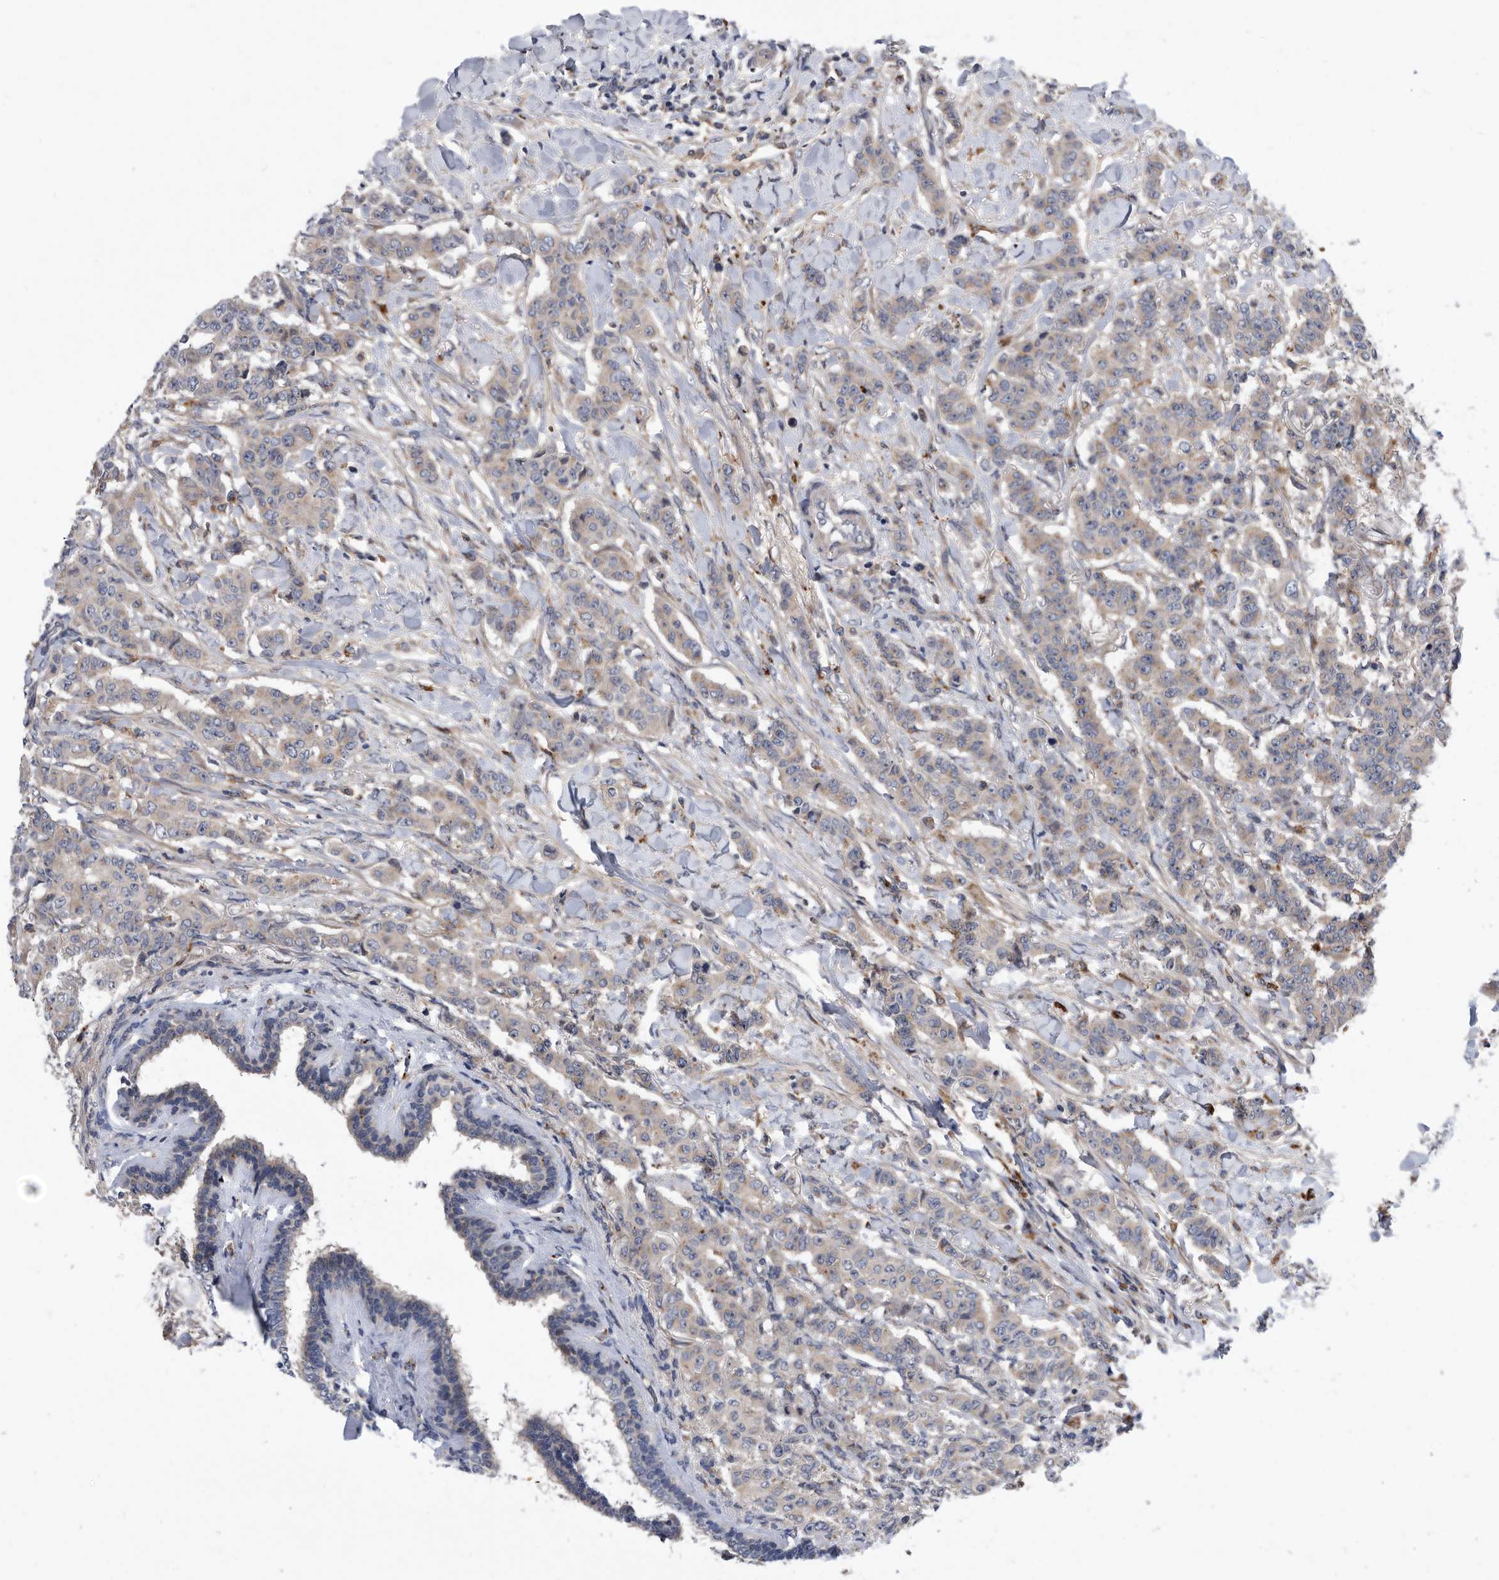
{"staining": {"intensity": "weak", "quantity": "25%-75%", "location": "cytoplasmic/membranous"}, "tissue": "breast cancer", "cell_type": "Tumor cells", "image_type": "cancer", "snomed": [{"axis": "morphology", "description": "Duct carcinoma"}, {"axis": "topography", "description": "Breast"}], "caption": "This is a photomicrograph of immunohistochemistry staining of breast cancer, which shows weak expression in the cytoplasmic/membranous of tumor cells.", "gene": "BAIAP3", "patient": {"sex": "female", "age": 40}}